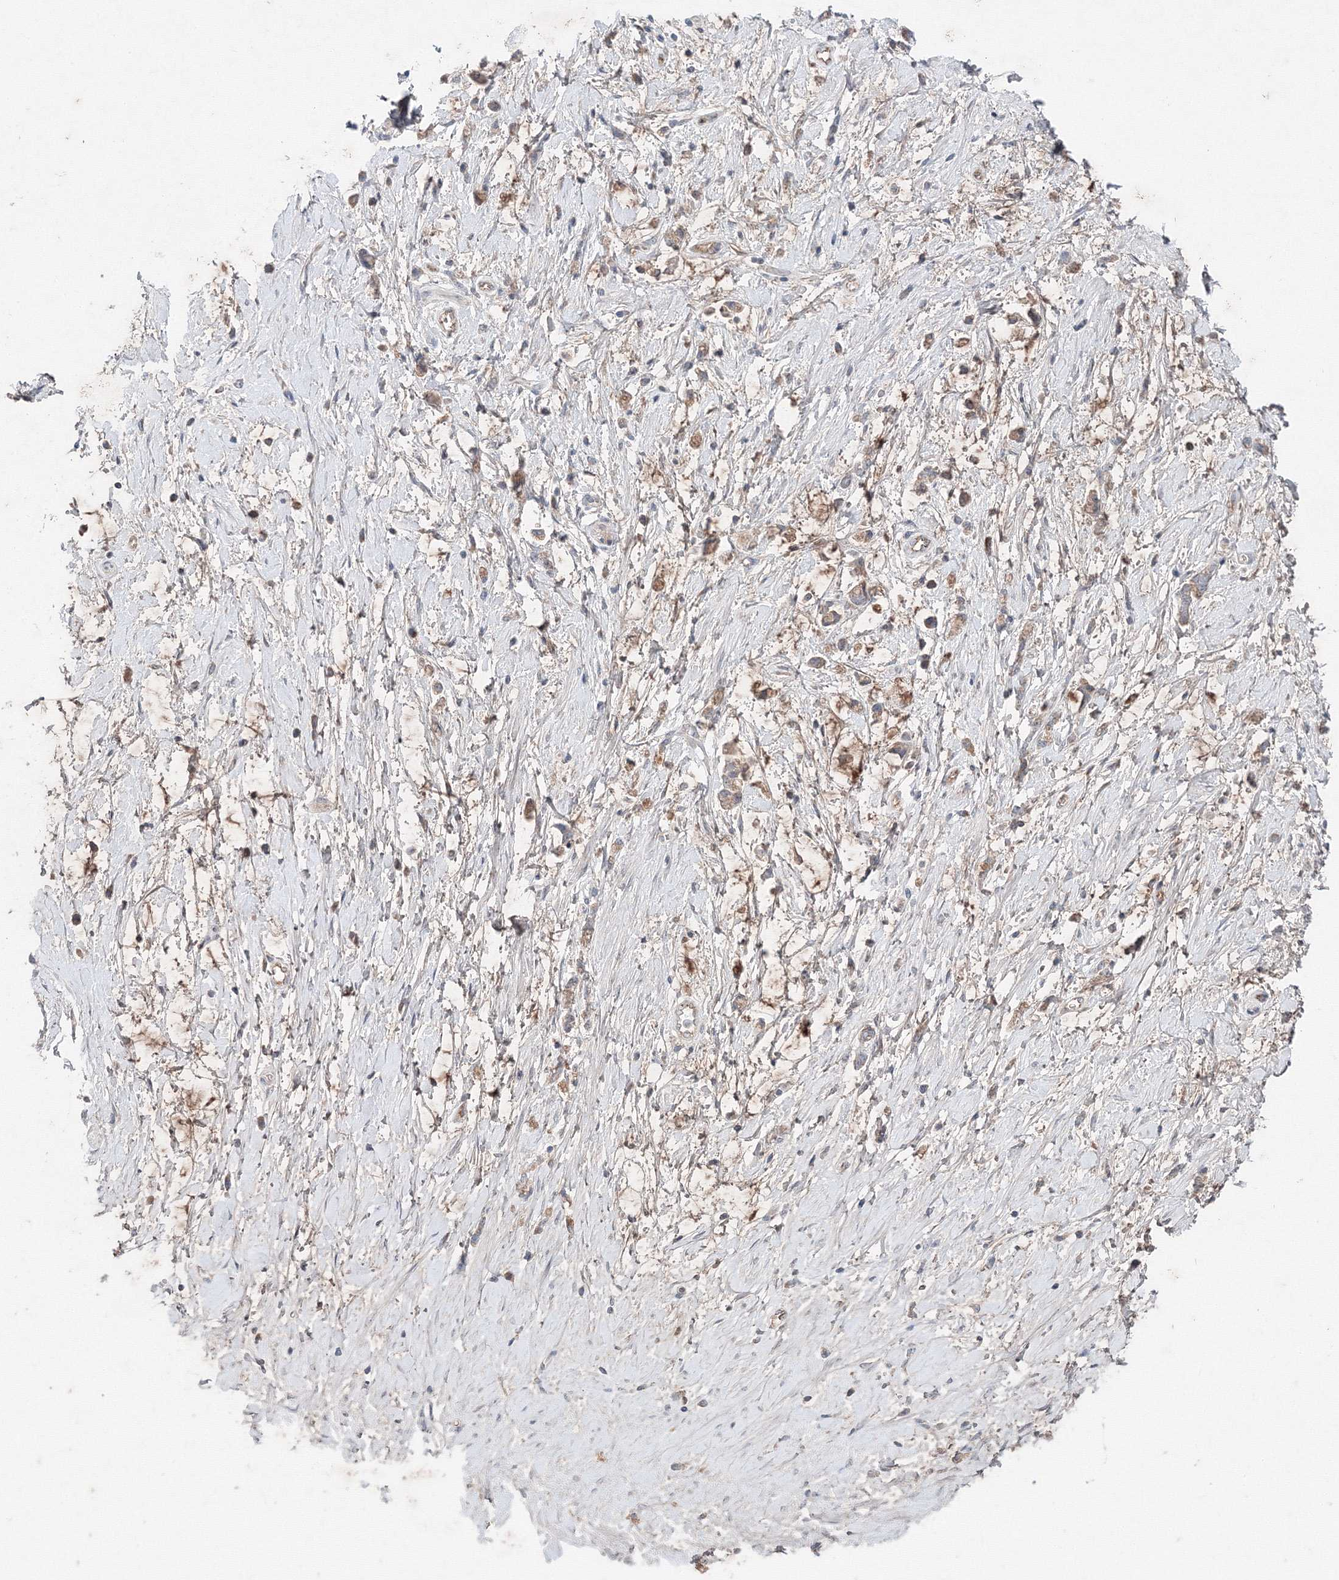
{"staining": {"intensity": "weak", "quantity": "25%-75%", "location": "cytoplasmic/membranous"}, "tissue": "stomach cancer", "cell_type": "Tumor cells", "image_type": "cancer", "snomed": [{"axis": "morphology", "description": "Adenocarcinoma, NOS"}, {"axis": "topography", "description": "Stomach"}], "caption": "A brown stain labels weak cytoplasmic/membranous expression of a protein in stomach adenocarcinoma tumor cells. The staining was performed using DAB (3,3'-diaminobenzidine) to visualize the protein expression in brown, while the nuclei were stained in blue with hematoxylin (Magnification: 20x).", "gene": "WDR49", "patient": {"sex": "female", "age": 60}}